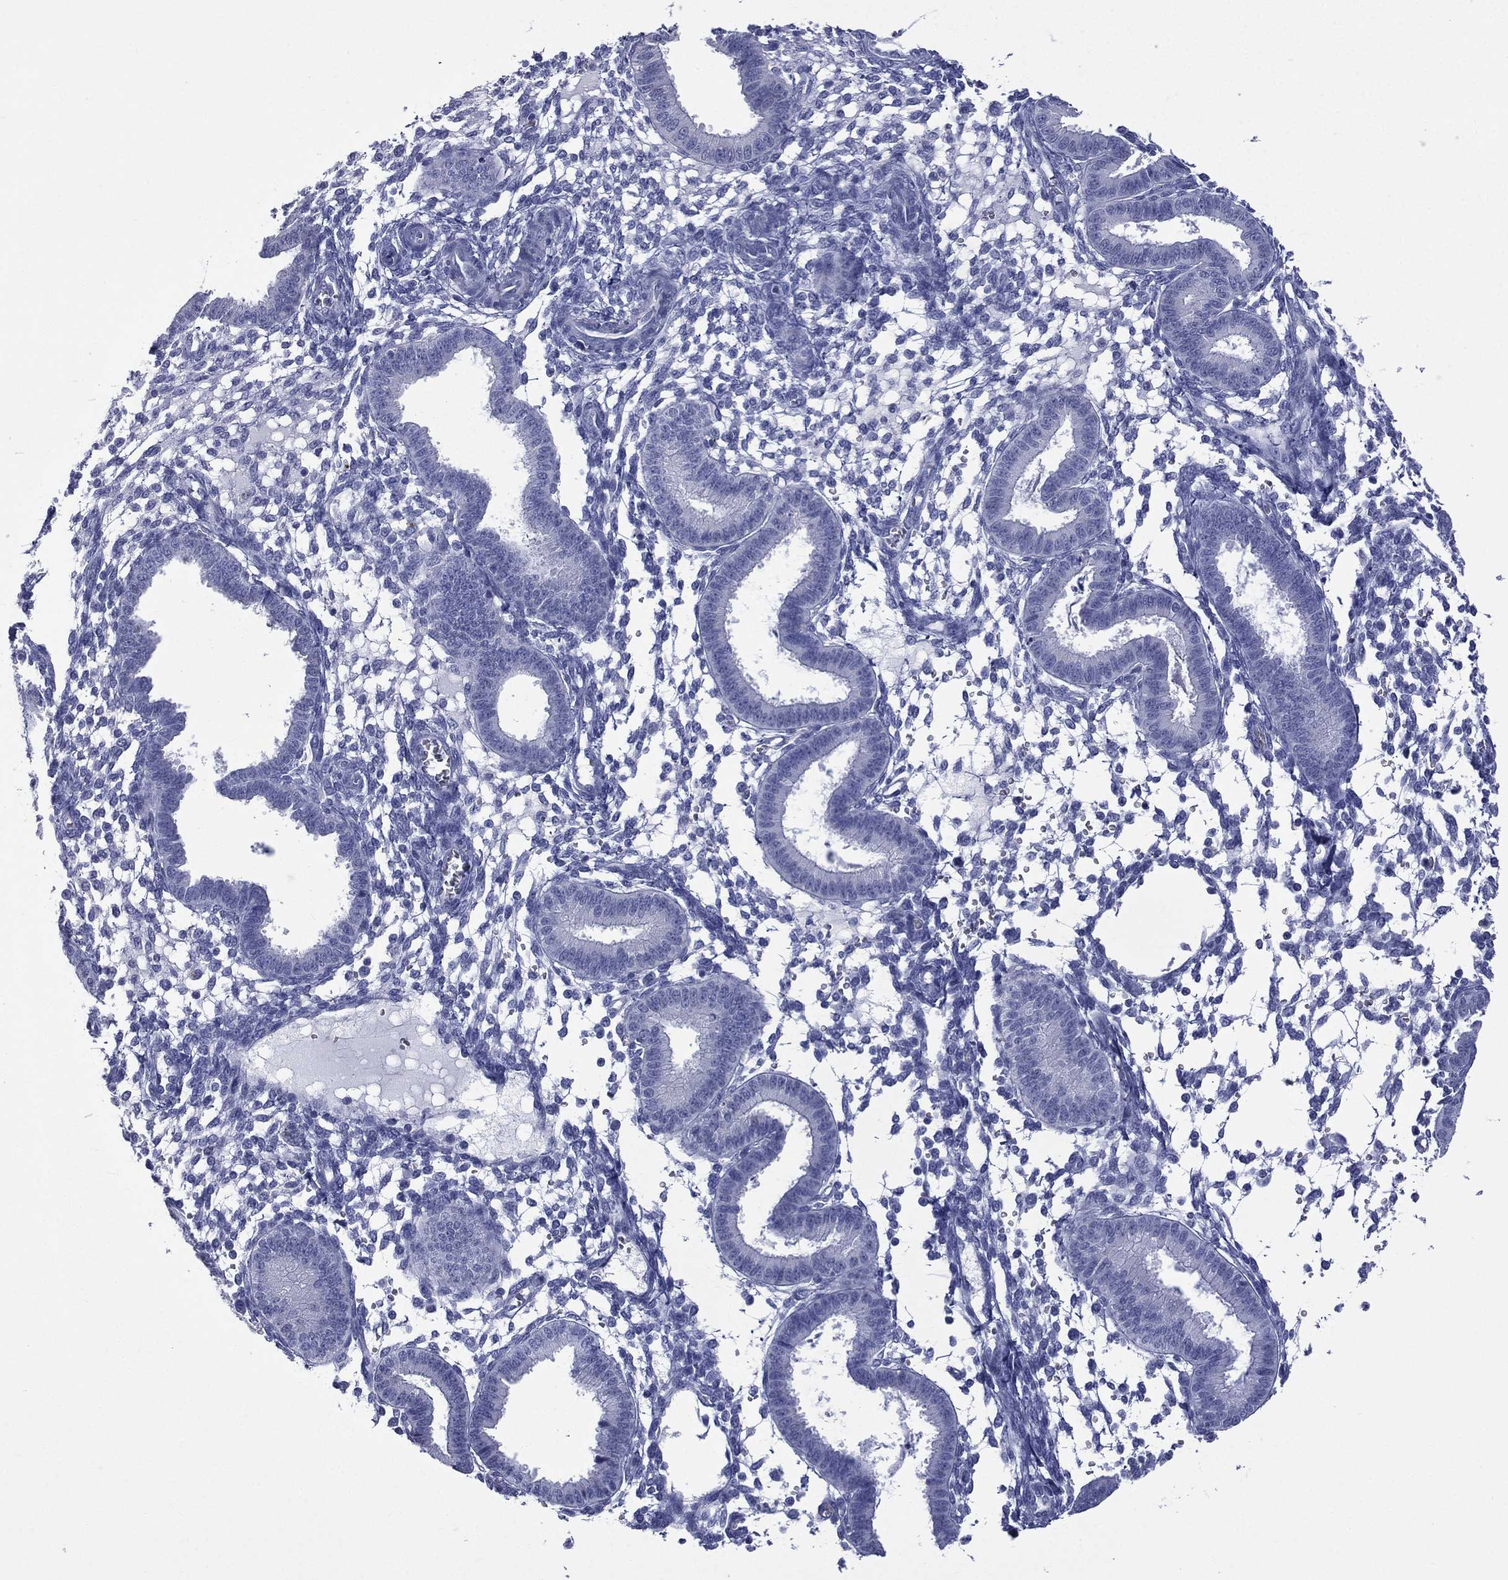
{"staining": {"intensity": "negative", "quantity": "none", "location": "none"}, "tissue": "endometrium", "cell_type": "Cells in endometrial stroma", "image_type": "normal", "snomed": [{"axis": "morphology", "description": "Normal tissue, NOS"}, {"axis": "topography", "description": "Endometrium"}], "caption": "DAB immunohistochemical staining of benign endometrium demonstrates no significant staining in cells in endometrial stroma.", "gene": "CES2", "patient": {"sex": "female", "age": 43}}